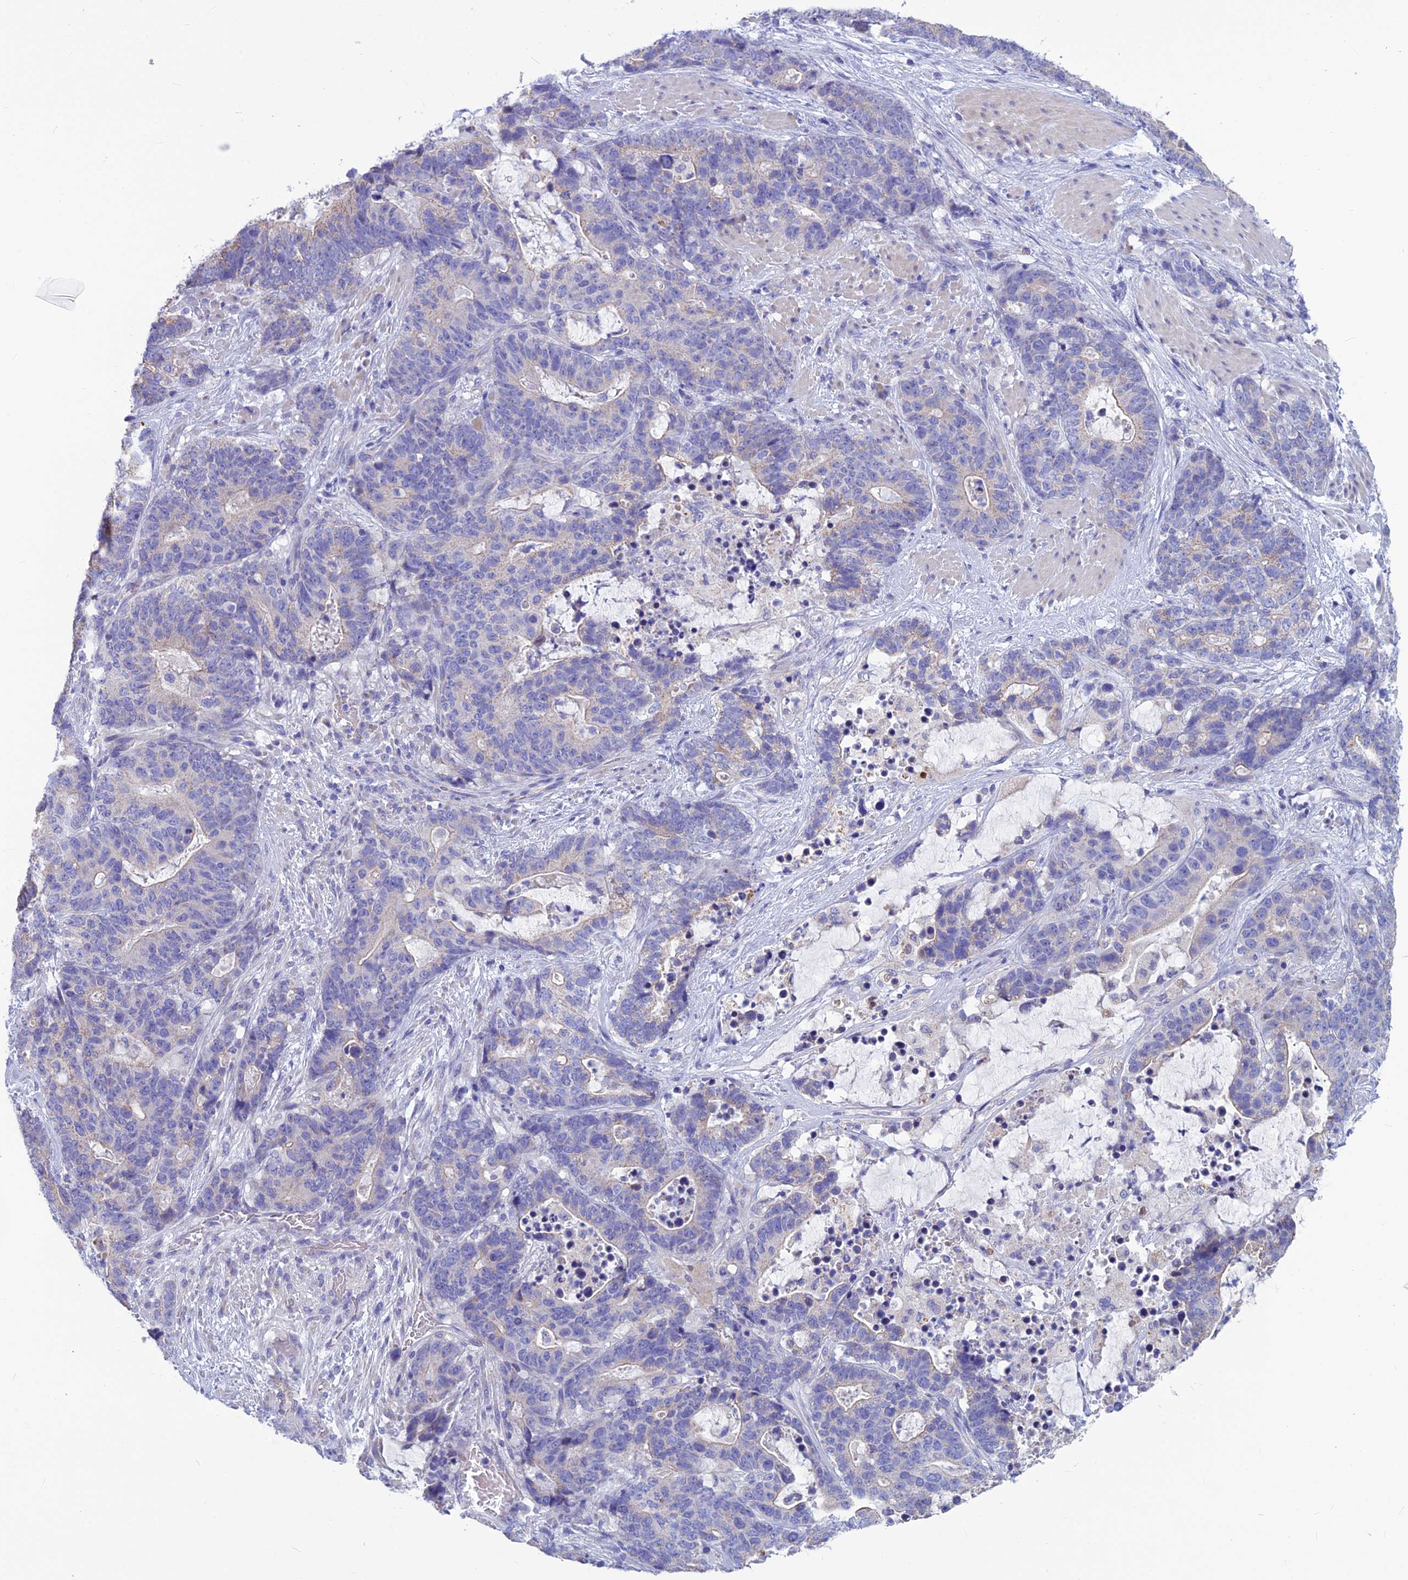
{"staining": {"intensity": "negative", "quantity": "none", "location": "none"}, "tissue": "stomach cancer", "cell_type": "Tumor cells", "image_type": "cancer", "snomed": [{"axis": "morphology", "description": "Adenocarcinoma, NOS"}, {"axis": "topography", "description": "Stomach"}], "caption": "Immunohistochemistry micrograph of stomach cancer (adenocarcinoma) stained for a protein (brown), which exhibits no expression in tumor cells.", "gene": "BHMT2", "patient": {"sex": "female", "age": 76}}